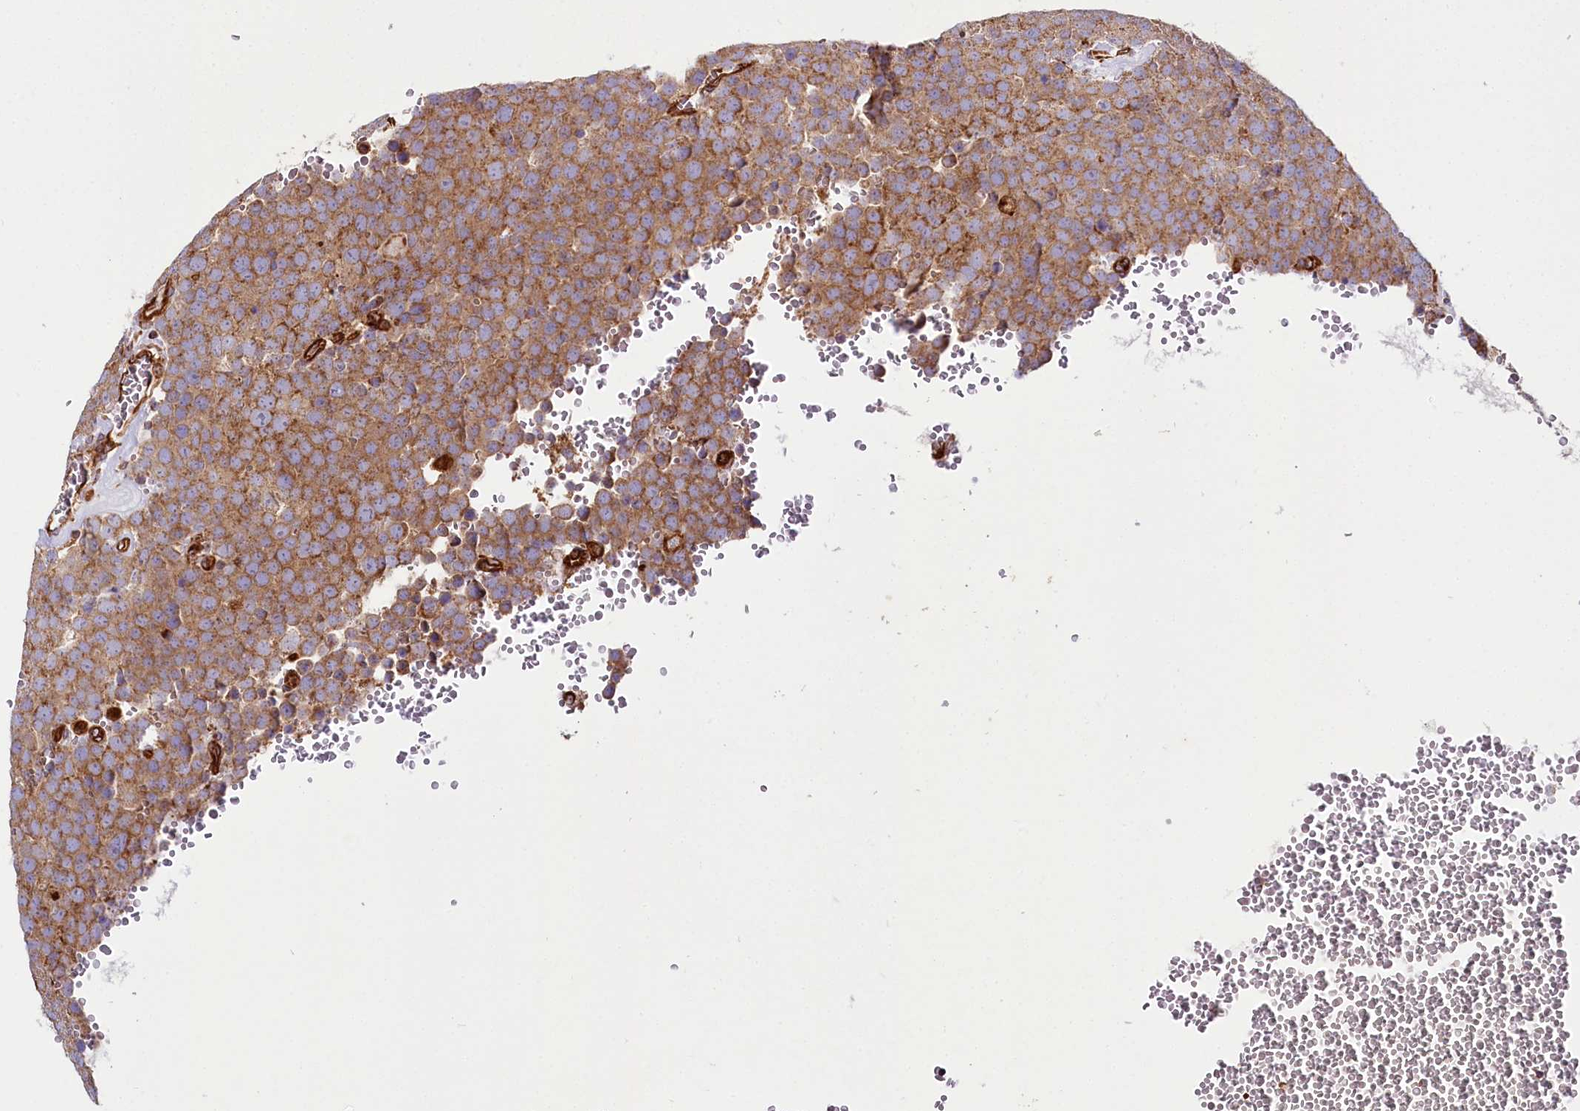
{"staining": {"intensity": "strong", "quantity": ">75%", "location": "cytoplasmic/membranous"}, "tissue": "testis cancer", "cell_type": "Tumor cells", "image_type": "cancer", "snomed": [{"axis": "morphology", "description": "Seminoma, NOS"}, {"axis": "topography", "description": "Testis"}], "caption": "Brown immunohistochemical staining in testis cancer (seminoma) demonstrates strong cytoplasmic/membranous expression in approximately >75% of tumor cells.", "gene": "THUMPD3", "patient": {"sex": "male", "age": 71}}